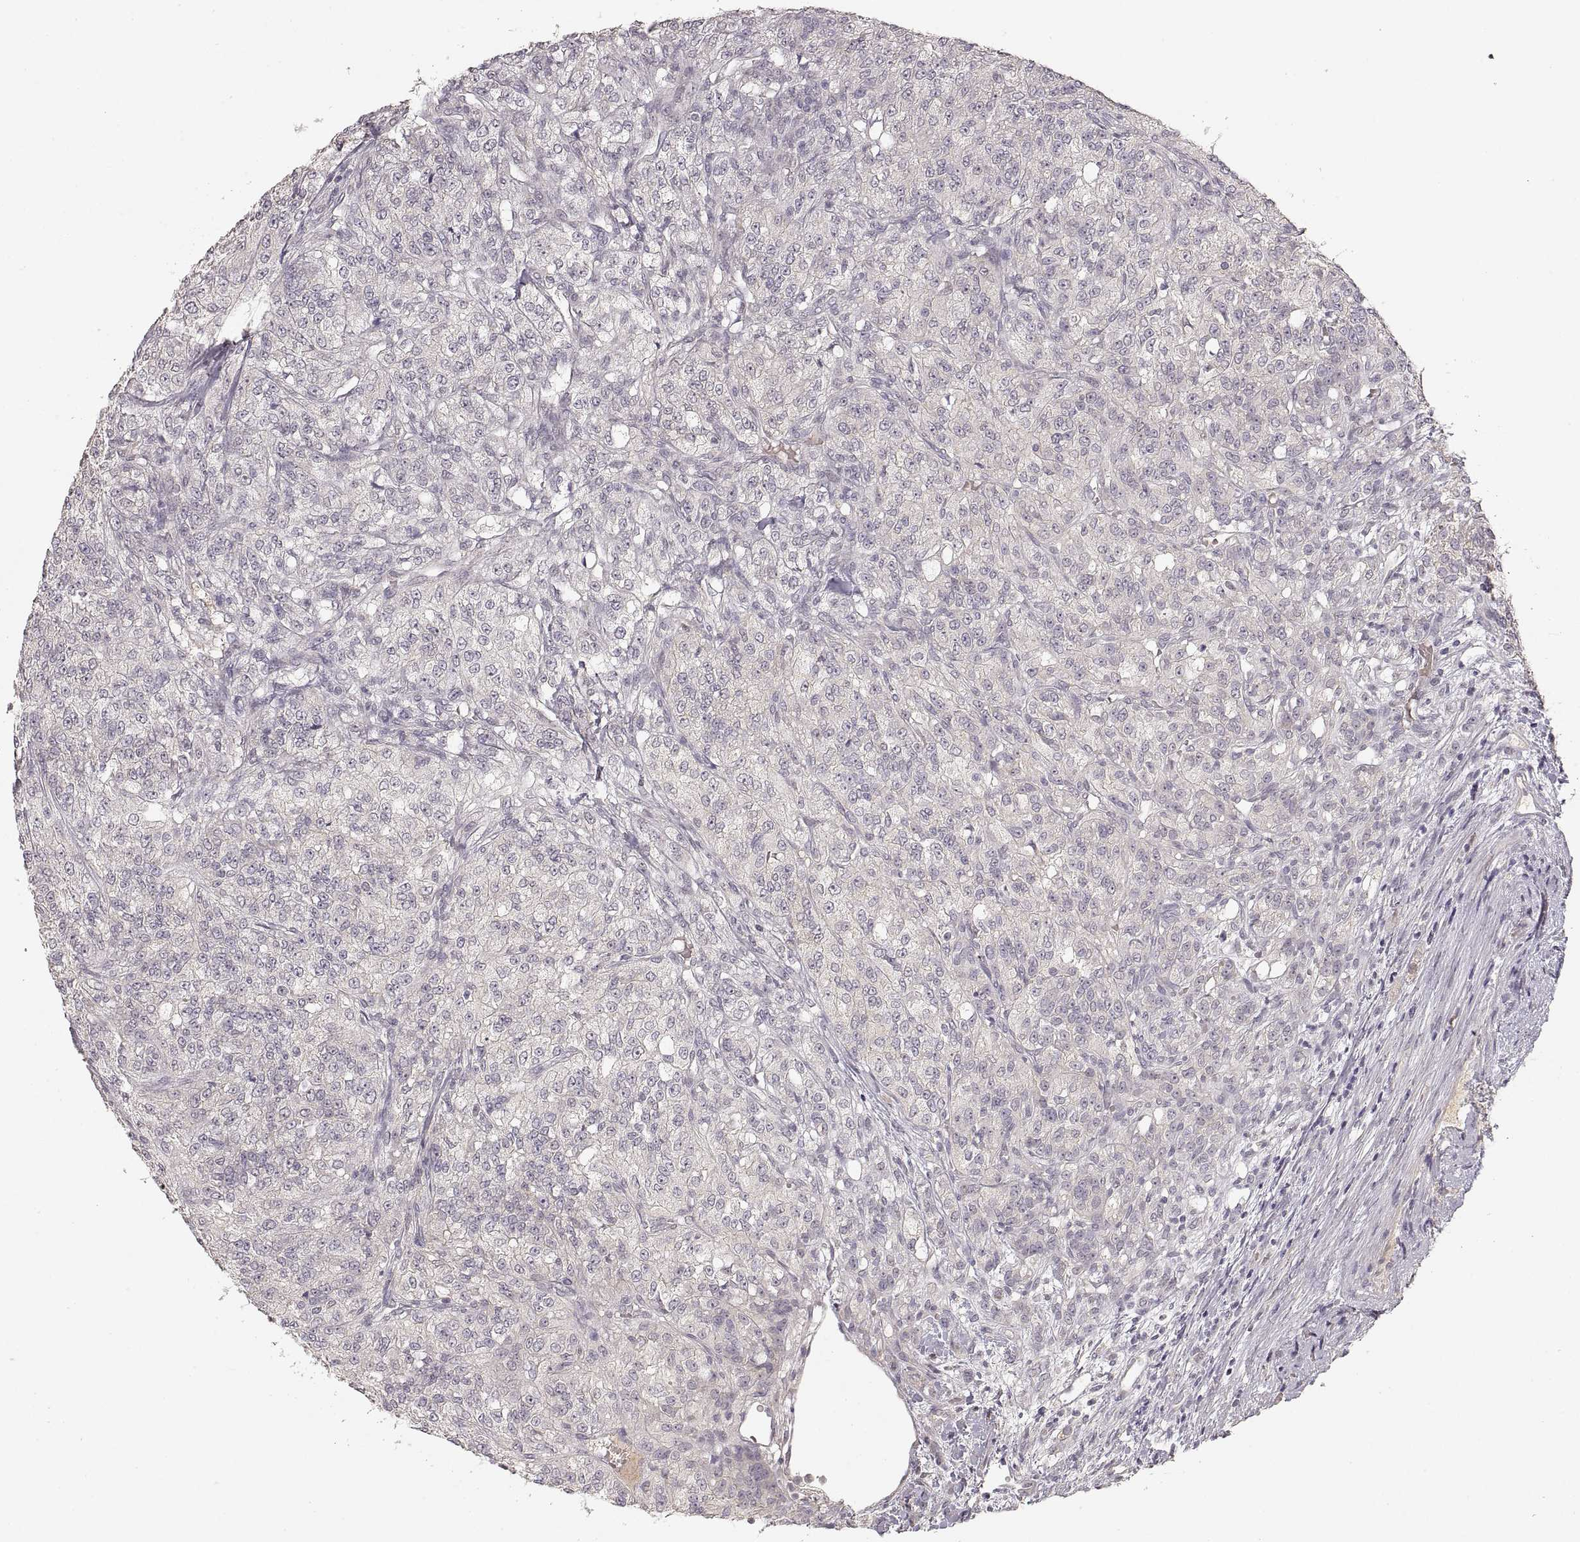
{"staining": {"intensity": "negative", "quantity": "none", "location": "none"}, "tissue": "renal cancer", "cell_type": "Tumor cells", "image_type": "cancer", "snomed": [{"axis": "morphology", "description": "Adenocarcinoma, NOS"}, {"axis": "topography", "description": "Kidney"}], "caption": "Adenocarcinoma (renal) stained for a protein using immunohistochemistry demonstrates no staining tumor cells.", "gene": "LAMC2", "patient": {"sex": "female", "age": 63}}